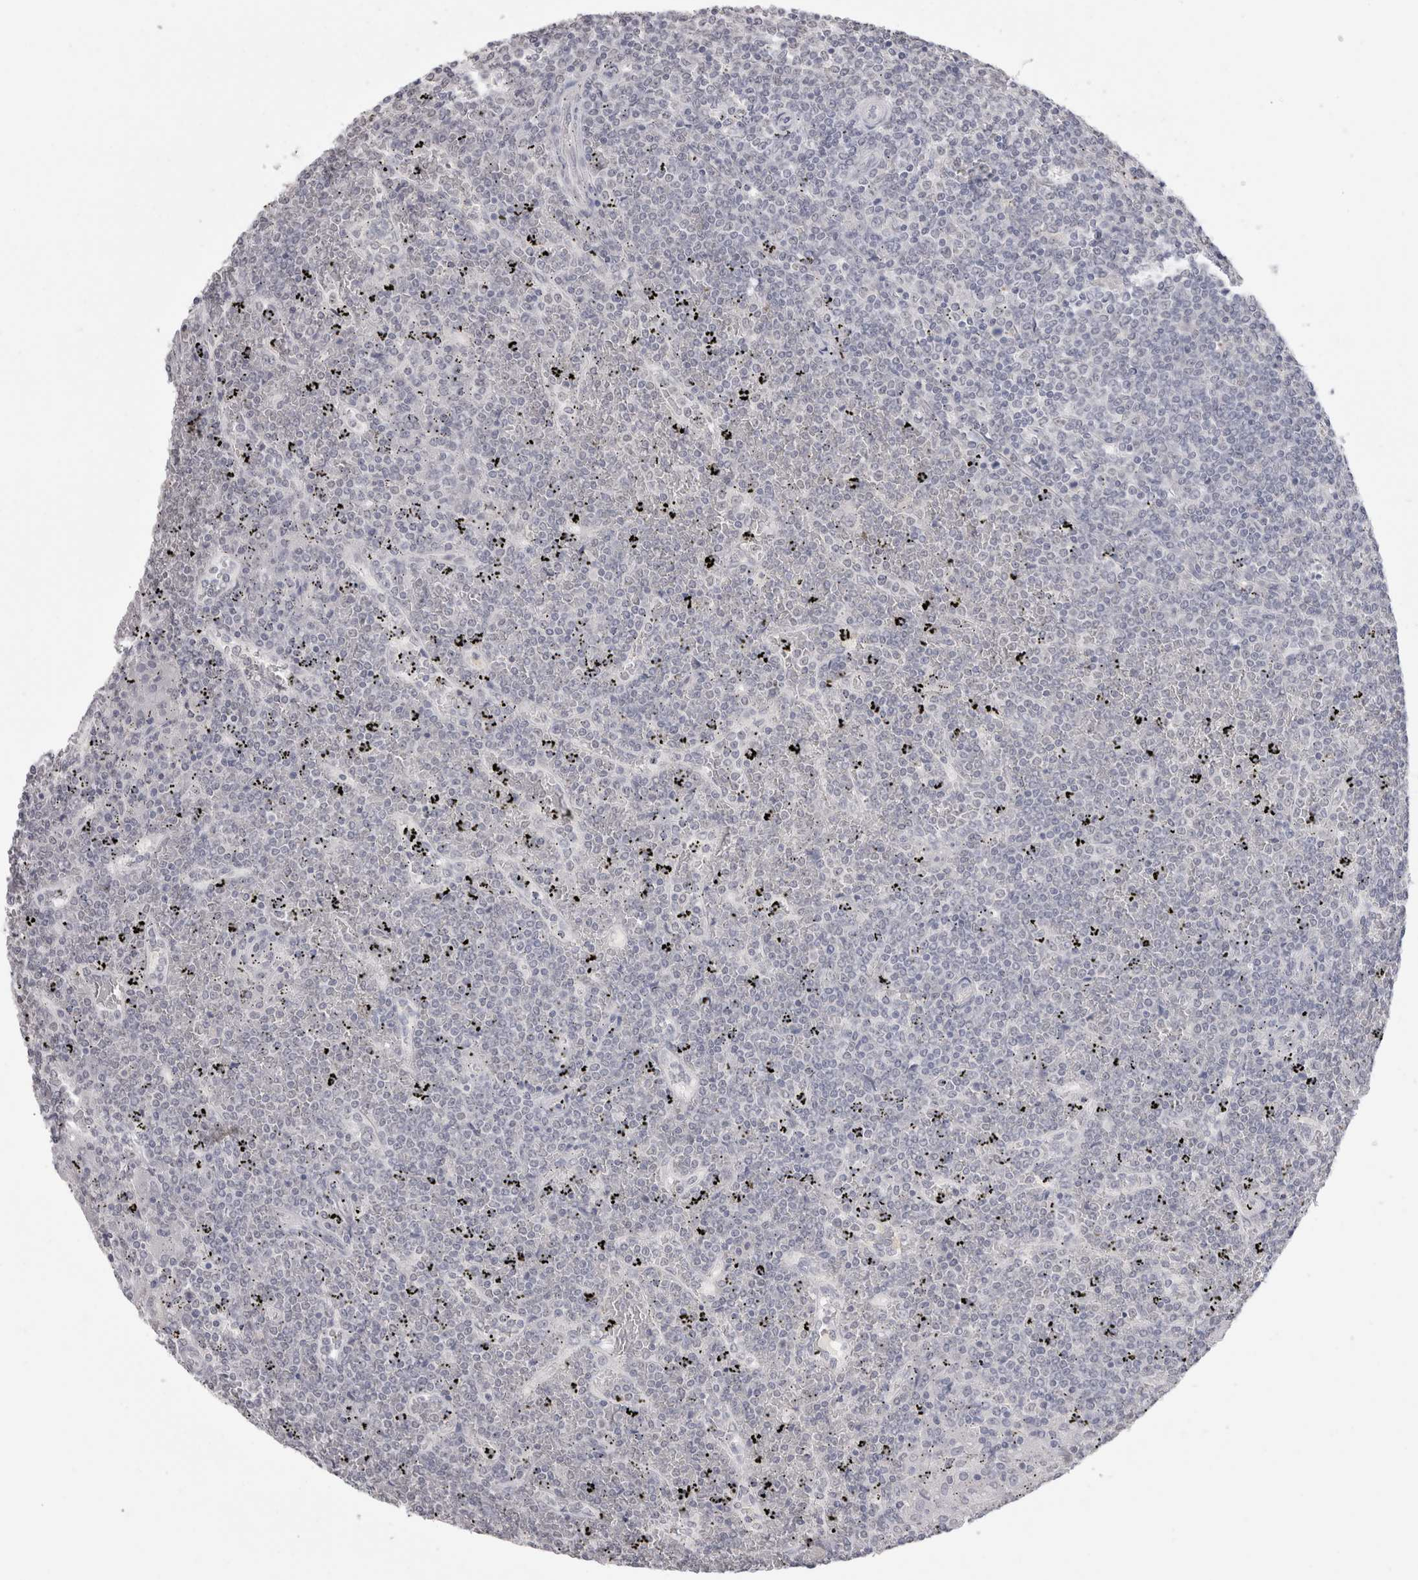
{"staining": {"intensity": "negative", "quantity": "none", "location": "none"}, "tissue": "lymphoma", "cell_type": "Tumor cells", "image_type": "cancer", "snomed": [{"axis": "morphology", "description": "Malignant lymphoma, non-Hodgkin's type, Low grade"}, {"axis": "topography", "description": "Spleen"}], "caption": "Immunohistochemical staining of human low-grade malignant lymphoma, non-Hodgkin's type demonstrates no significant expression in tumor cells.", "gene": "CADM3", "patient": {"sex": "female", "age": 19}}